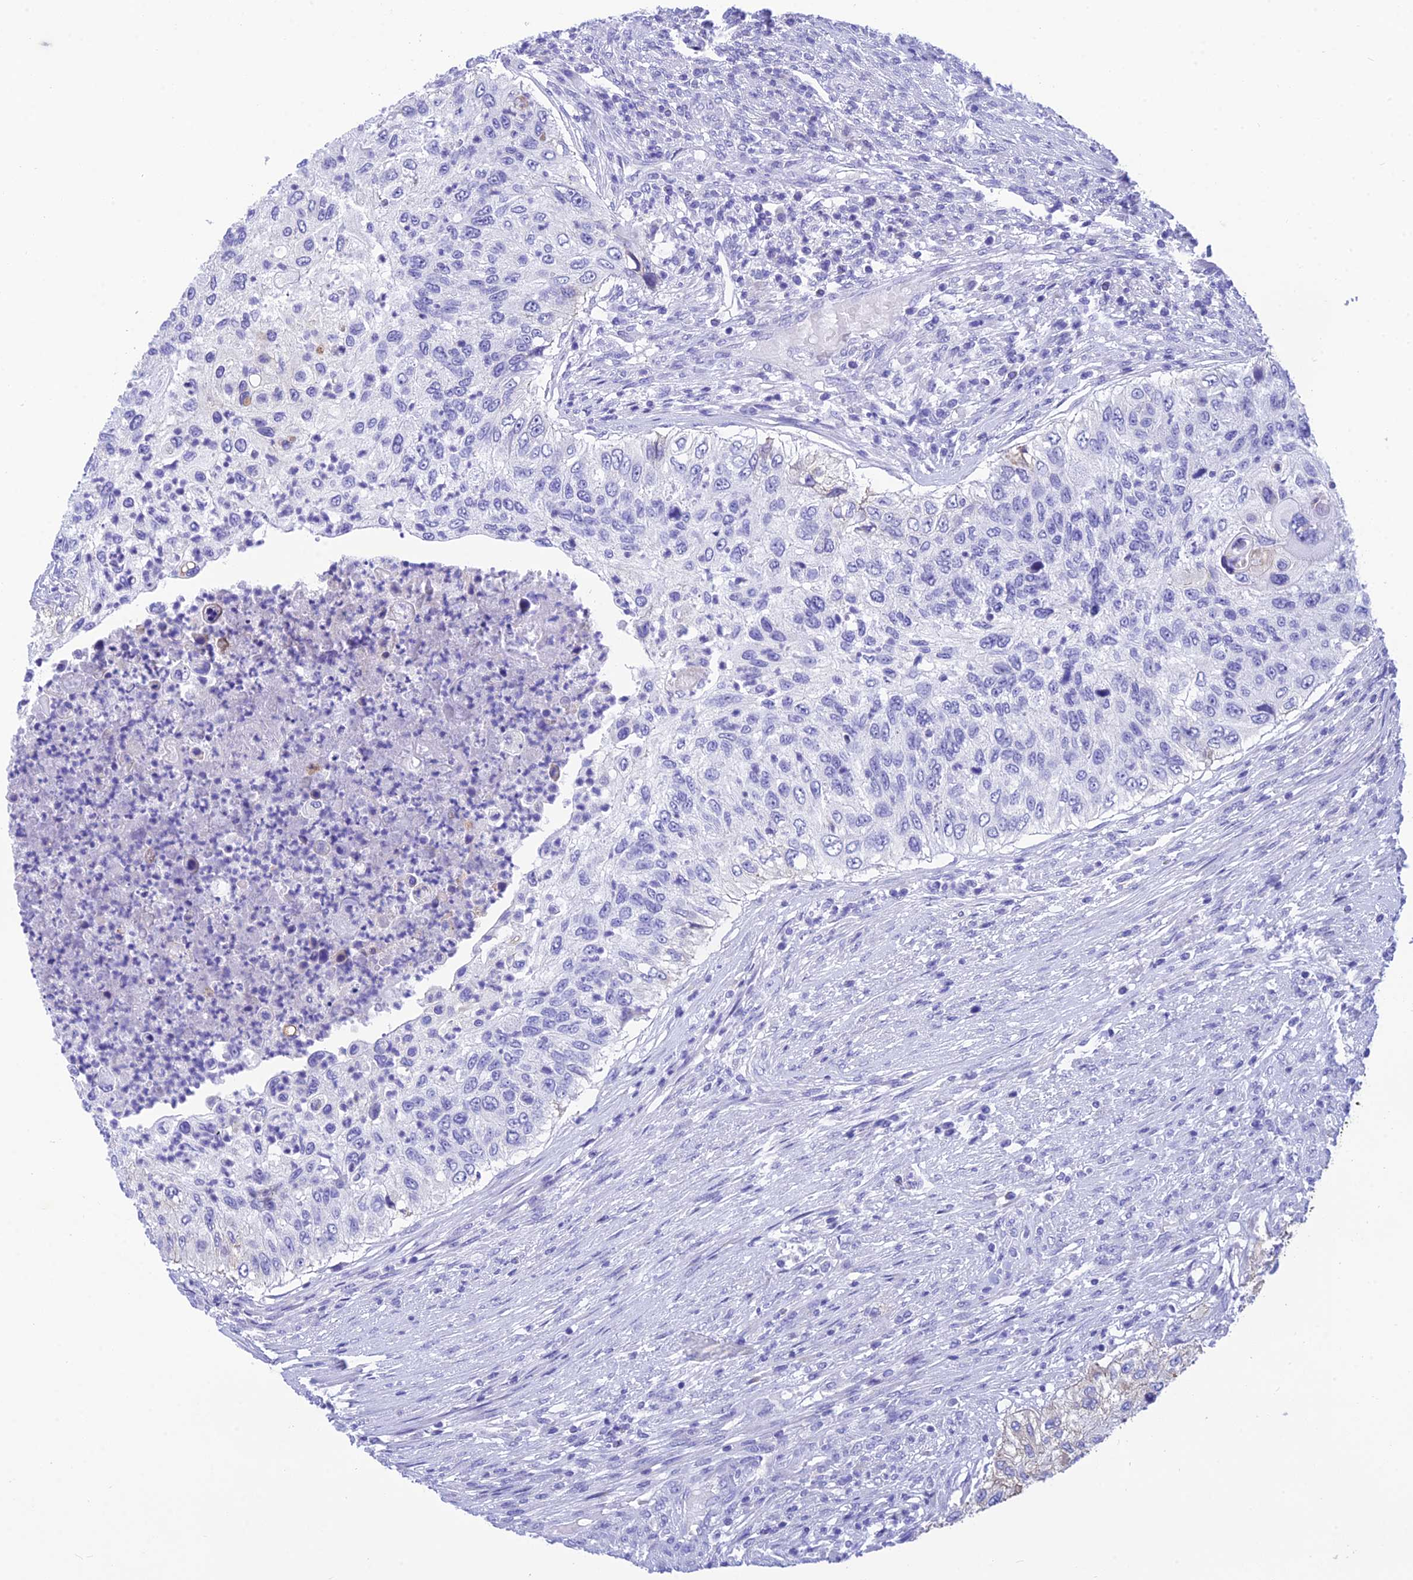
{"staining": {"intensity": "negative", "quantity": "none", "location": "none"}, "tissue": "urothelial cancer", "cell_type": "Tumor cells", "image_type": "cancer", "snomed": [{"axis": "morphology", "description": "Urothelial carcinoma, High grade"}, {"axis": "topography", "description": "Urinary bladder"}], "caption": "Photomicrograph shows no significant protein positivity in tumor cells of urothelial cancer.", "gene": "KDELR3", "patient": {"sex": "female", "age": 60}}